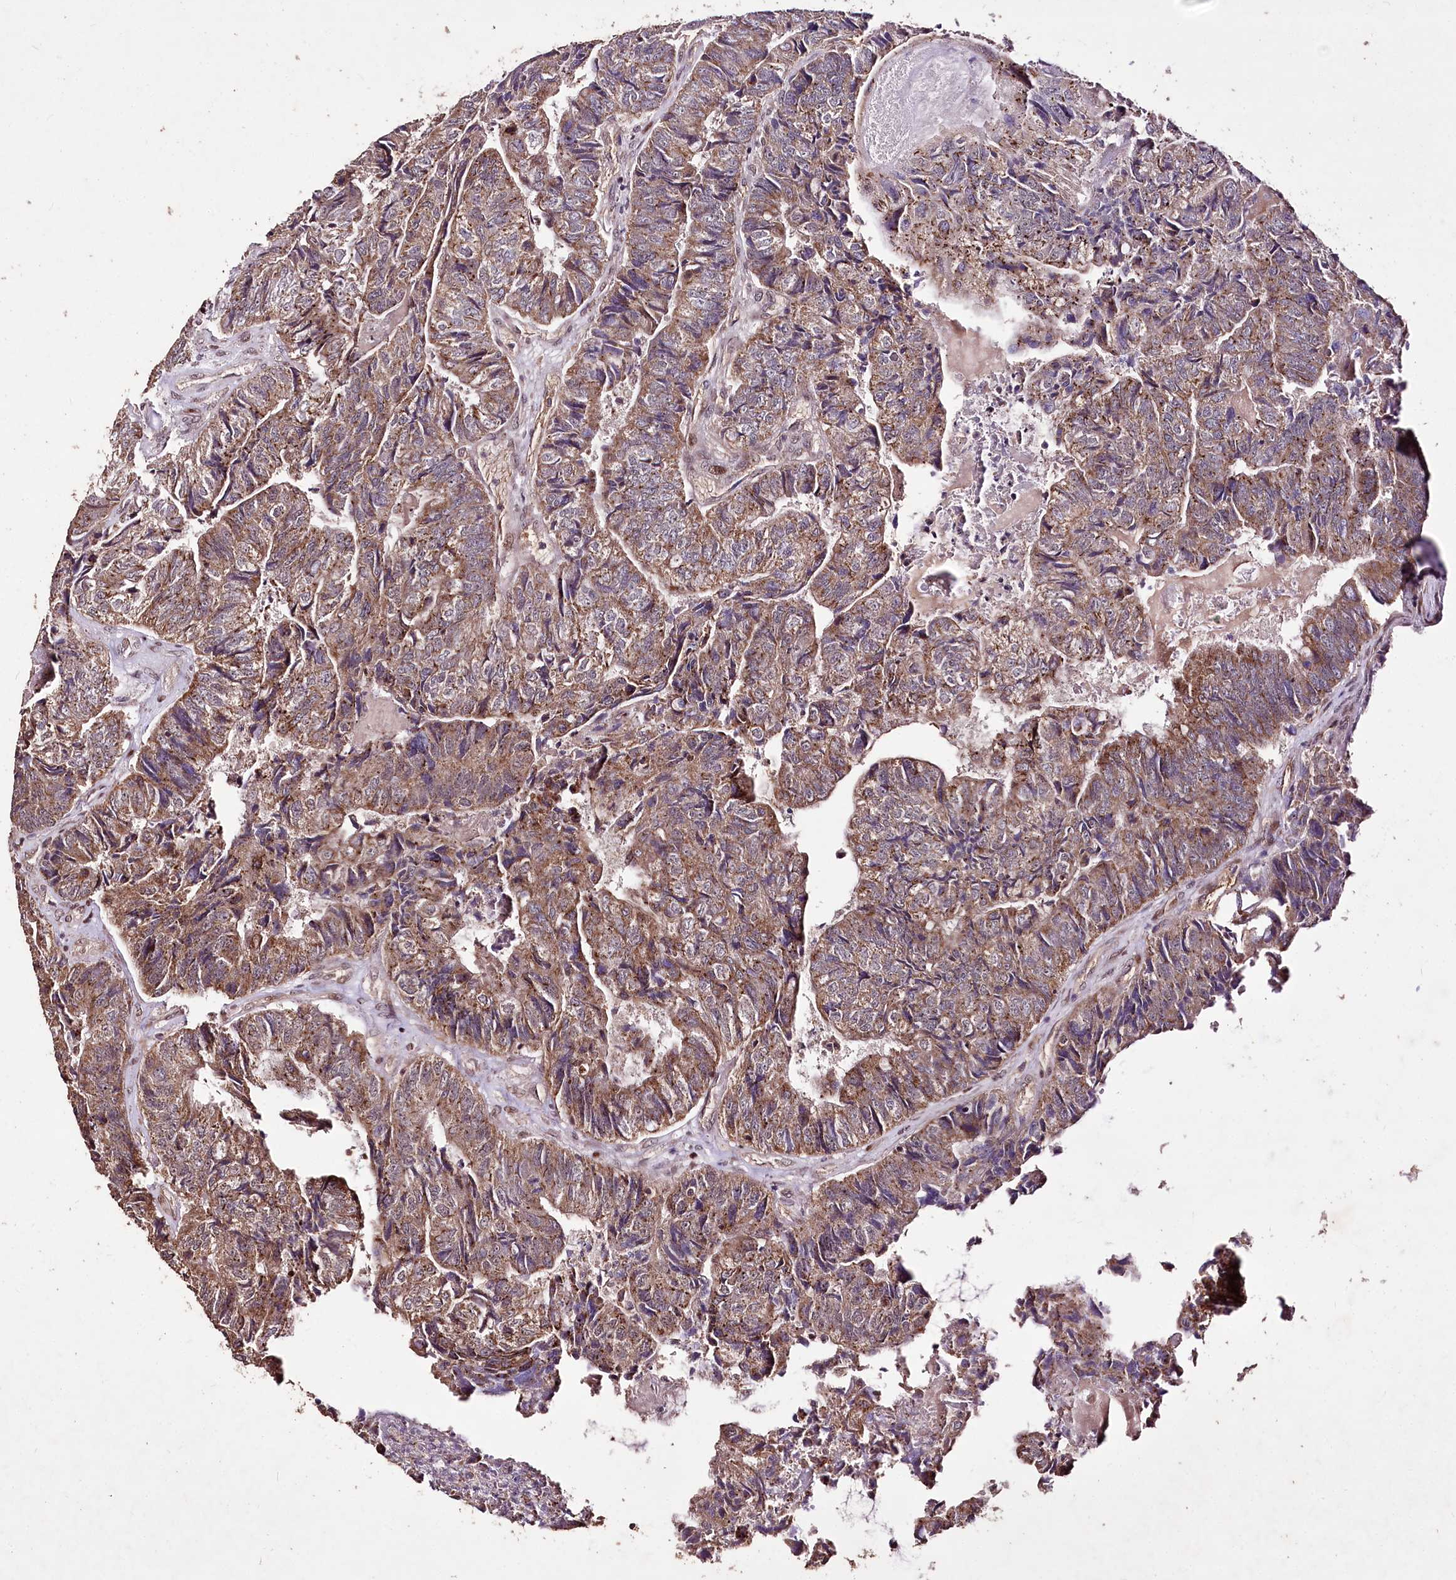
{"staining": {"intensity": "moderate", "quantity": ">75%", "location": "cytoplasmic/membranous"}, "tissue": "colorectal cancer", "cell_type": "Tumor cells", "image_type": "cancer", "snomed": [{"axis": "morphology", "description": "Adenocarcinoma, NOS"}, {"axis": "topography", "description": "Colon"}], "caption": "Immunohistochemical staining of human colorectal cancer exhibits medium levels of moderate cytoplasmic/membranous protein expression in approximately >75% of tumor cells.", "gene": "CARD19", "patient": {"sex": "female", "age": 67}}